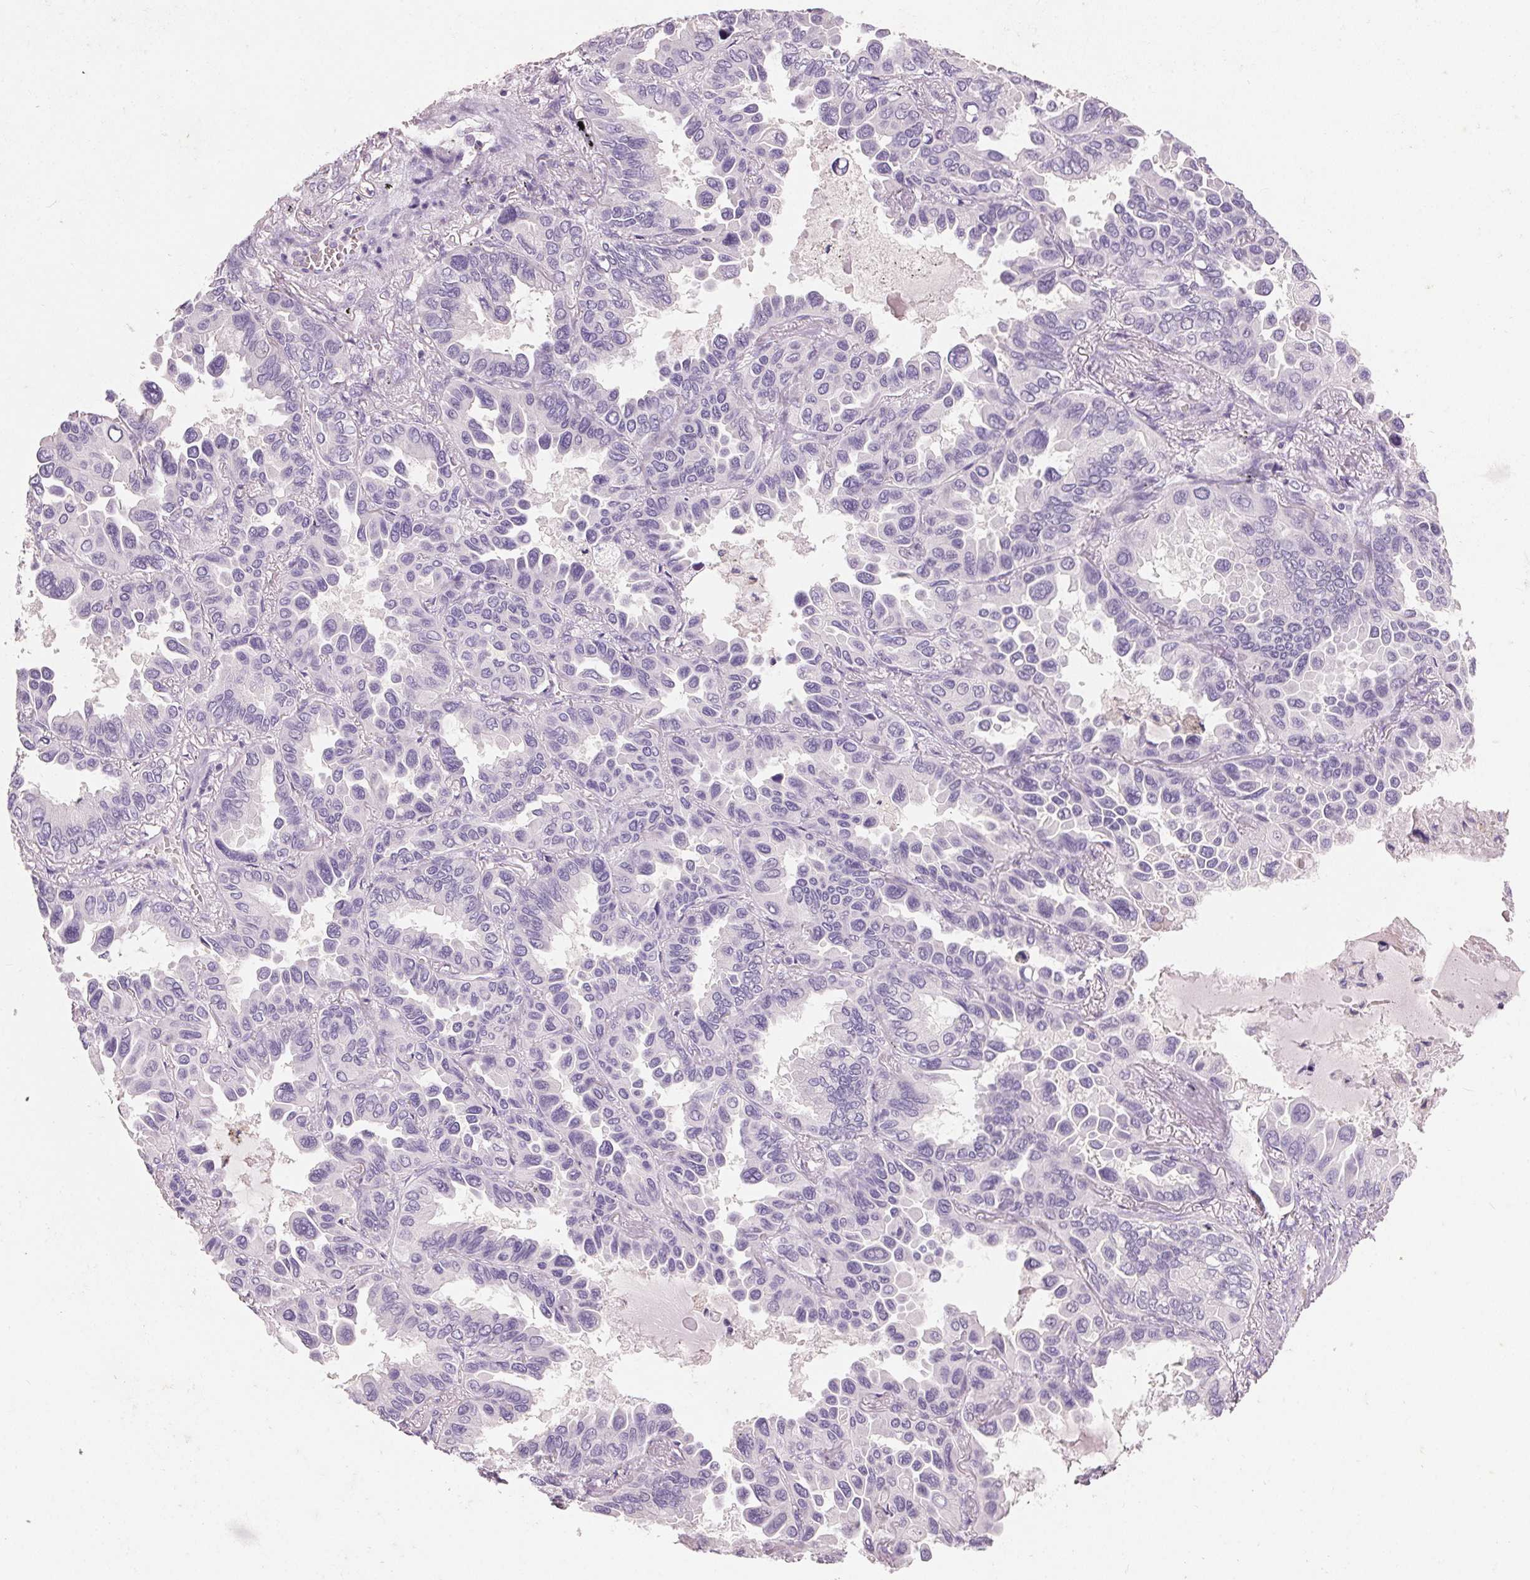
{"staining": {"intensity": "negative", "quantity": "none", "location": "none"}, "tissue": "lung cancer", "cell_type": "Tumor cells", "image_type": "cancer", "snomed": [{"axis": "morphology", "description": "Adenocarcinoma, NOS"}, {"axis": "topography", "description": "Lung"}], "caption": "Immunohistochemical staining of lung adenocarcinoma exhibits no significant staining in tumor cells. Brightfield microscopy of immunohistochemistry stained with DAB (3,3'-diaminobenzidine) (brown) and hematoxylin (blue), captured at high magnification.", "gene": "HSD17B1", "patient": {"sex": "male", "age": 64}}